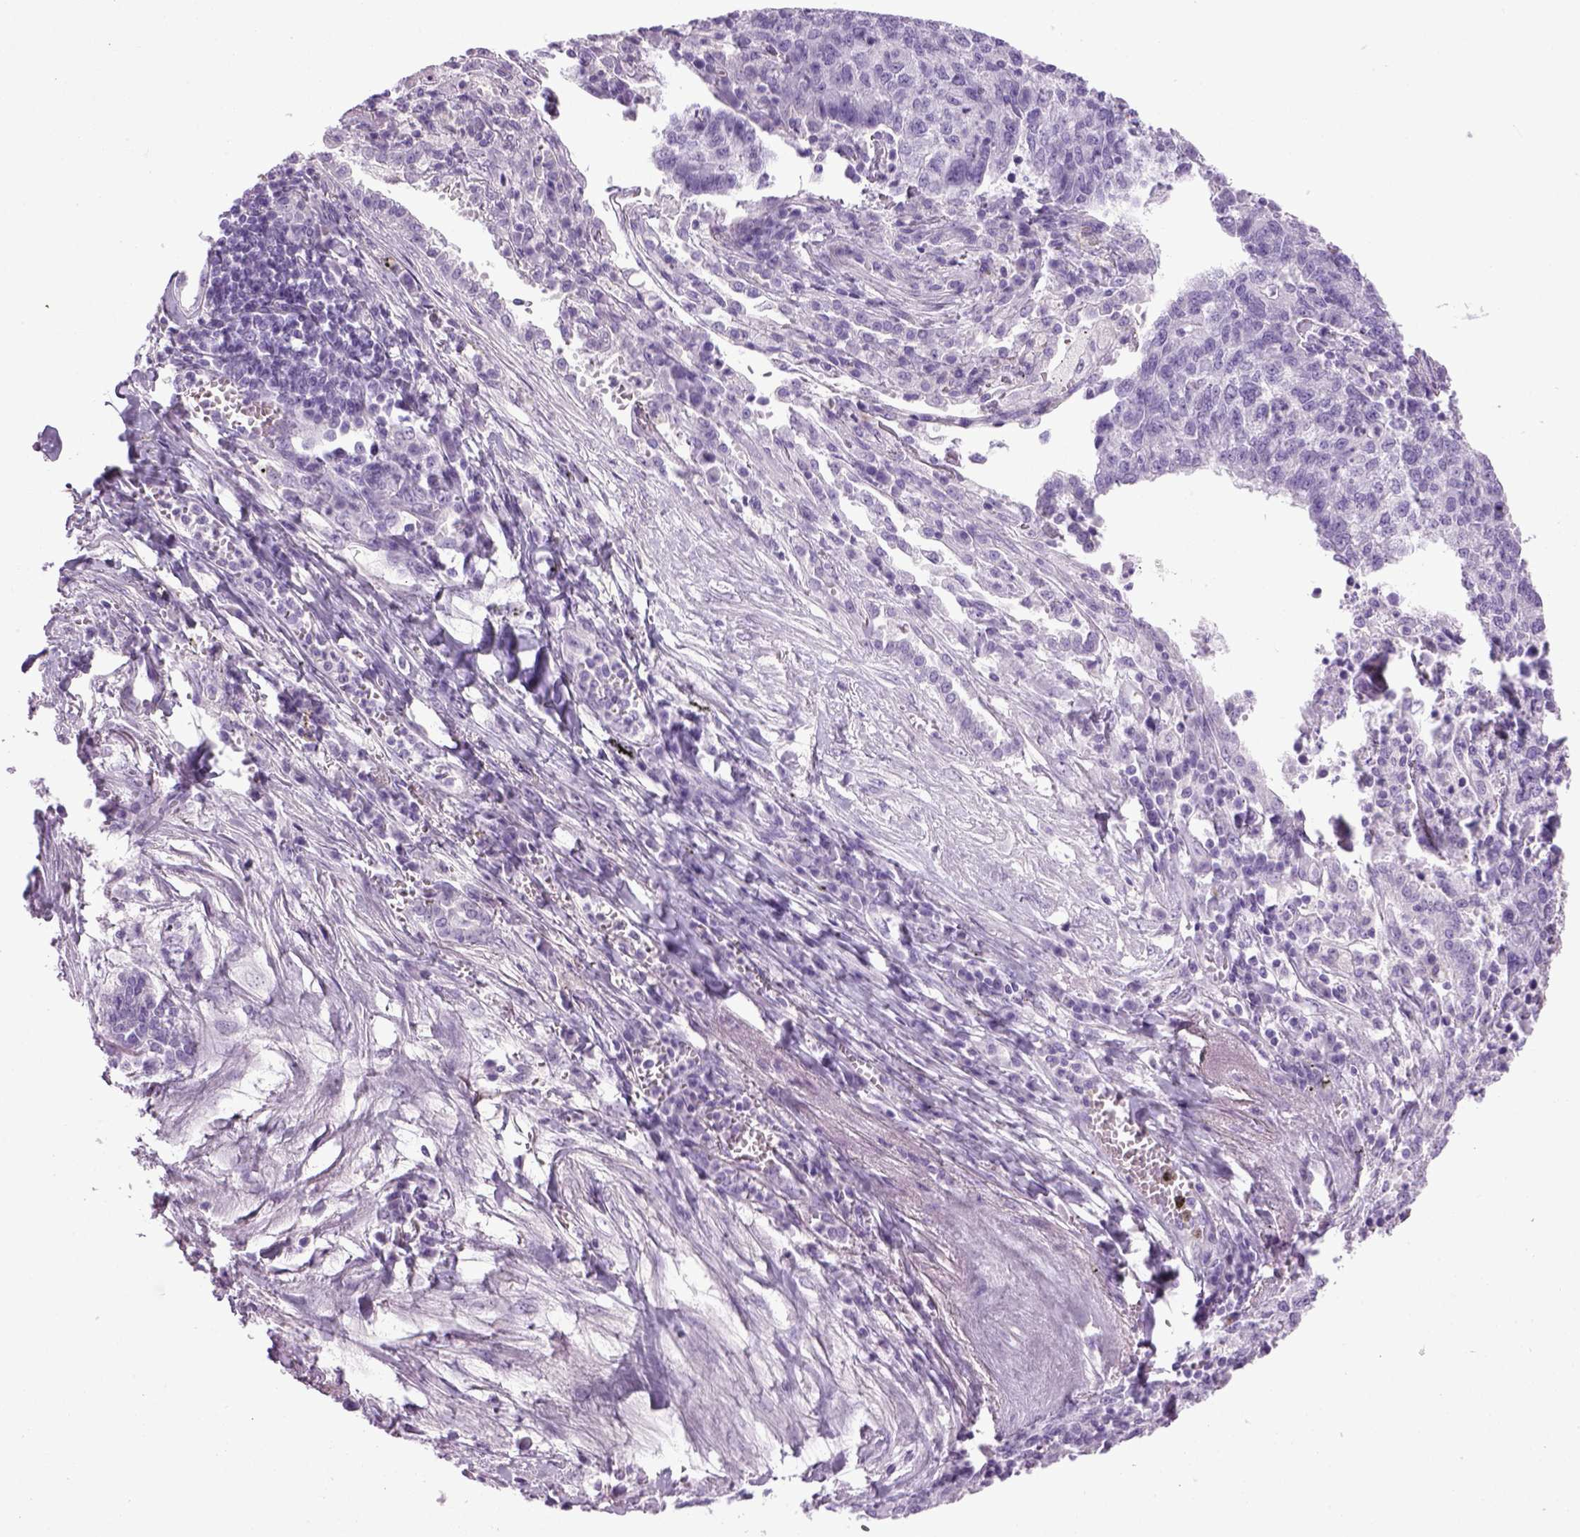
{"staining": {"intensity": "negative", "quantity": "none", "location": "none"}, "tissue": "lung cancer", "cell_type": "Tumor cells", "image_type": "cancer", "snomed": [{"axis": "morphology", "description": "Adenocarcinoma, NOS"}, {"axis": "topography", "description": "Lung"}], "caption": "Tumor cells are negative for protein expression in human lung cancer (adenocarcinoma). (Immunohistochemistry (ihc), brightfield microscopy, high magnification).", "gene": "HMCN2", "patient": {"sex": "male", "age": 57}}